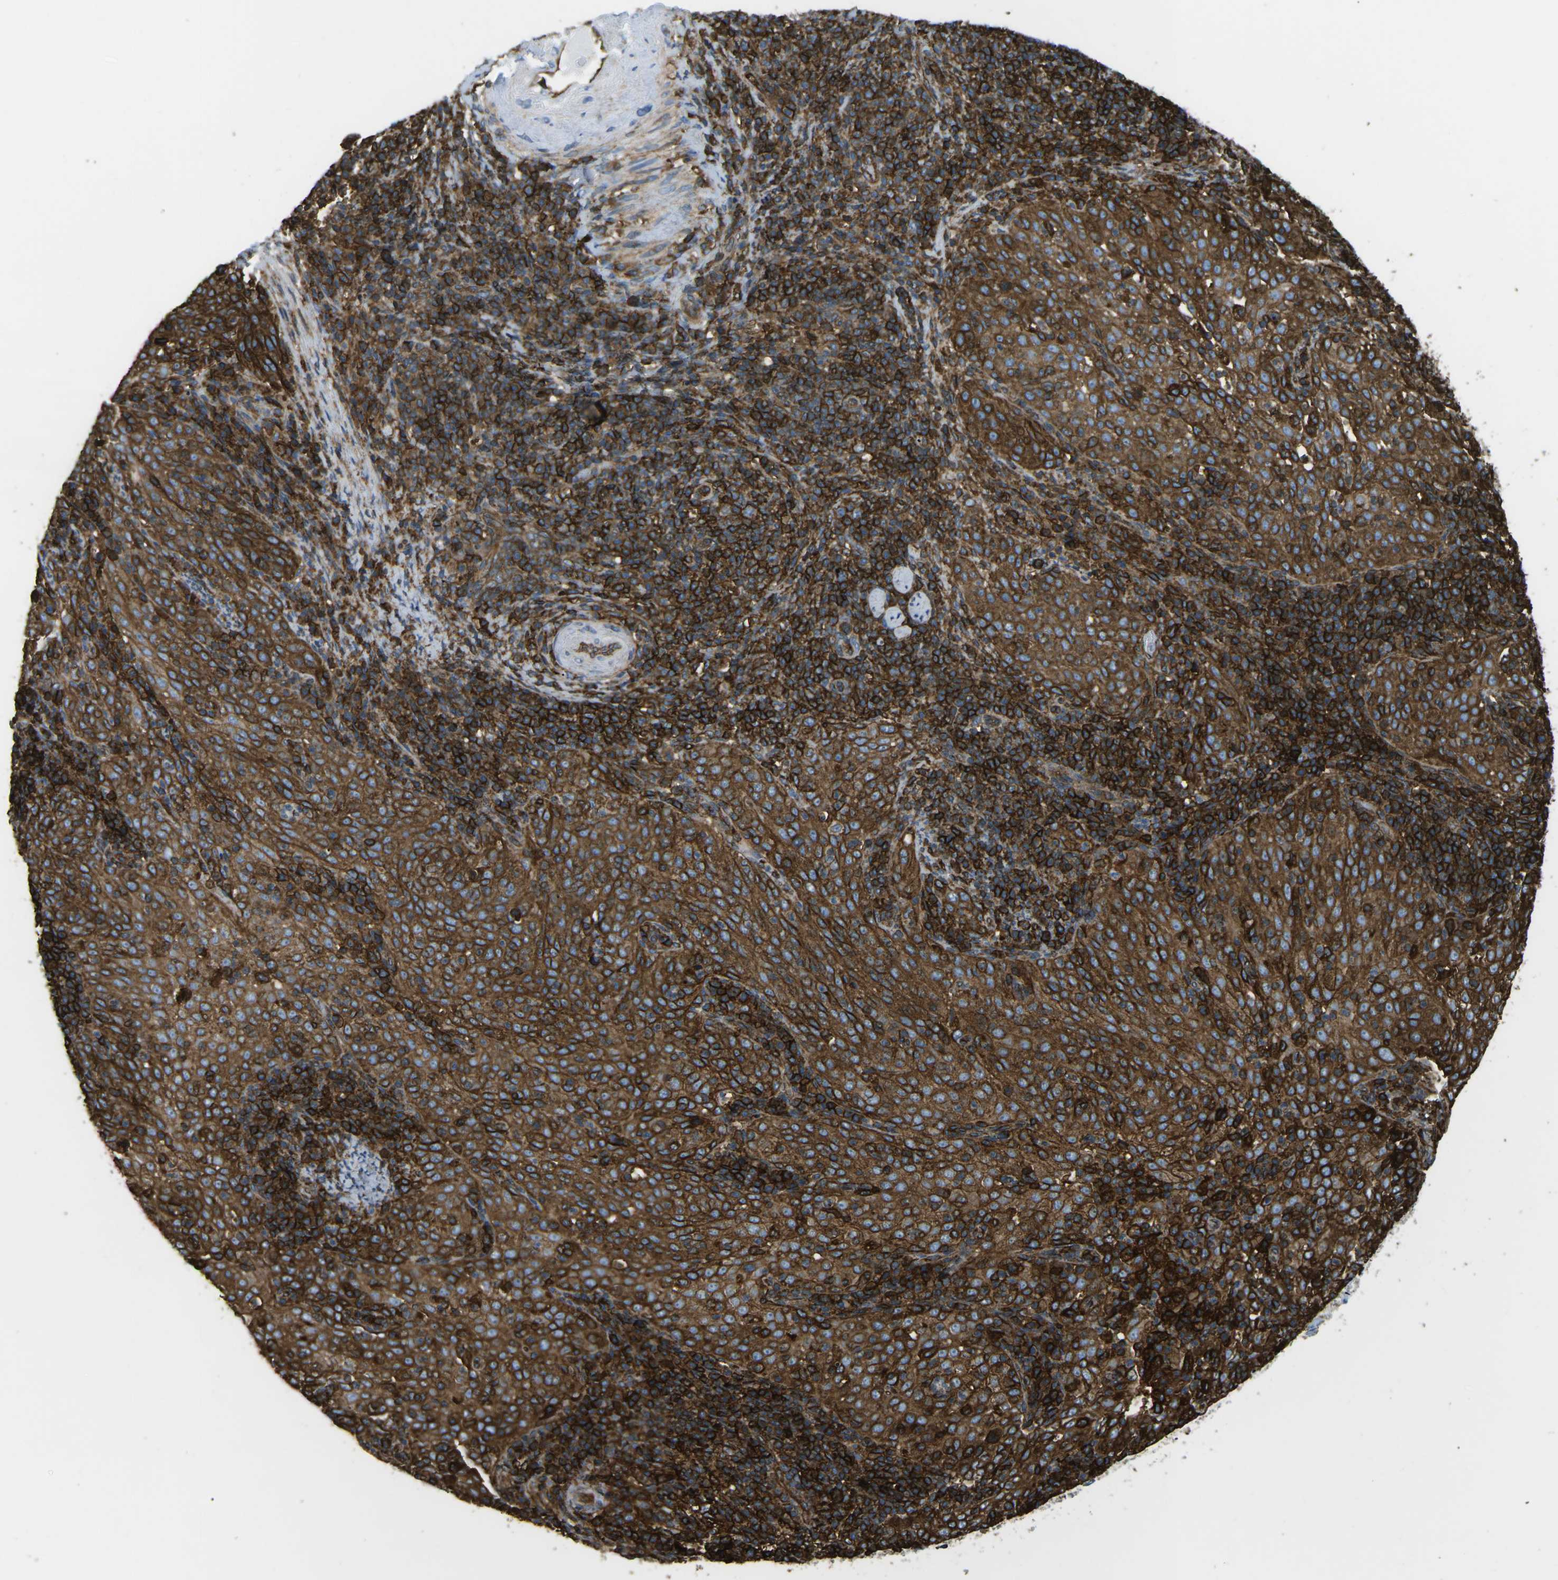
{"staining": {"intensity": "strong", "quantity": ">75%", "location": "cytoplasmic/membranous"}, "tissue": "cervical cancer", "cell_type": "Tumor cells", "image_type": "cancer", "snomed": [{"axis": "morphology", "description": "Squamous cell carcinoma, NOS"}, {"axis": "topography", "description": "Cervix"}], "caption": "Brown immunohistochemical staining in human squamous cell carcinoma (cervical) exhibits strong cytoplasmic/membranous expression in approximately >75% of tumor cells.", "gene": "HLA-B", "patient": {"sex": "female", "age": 51}}